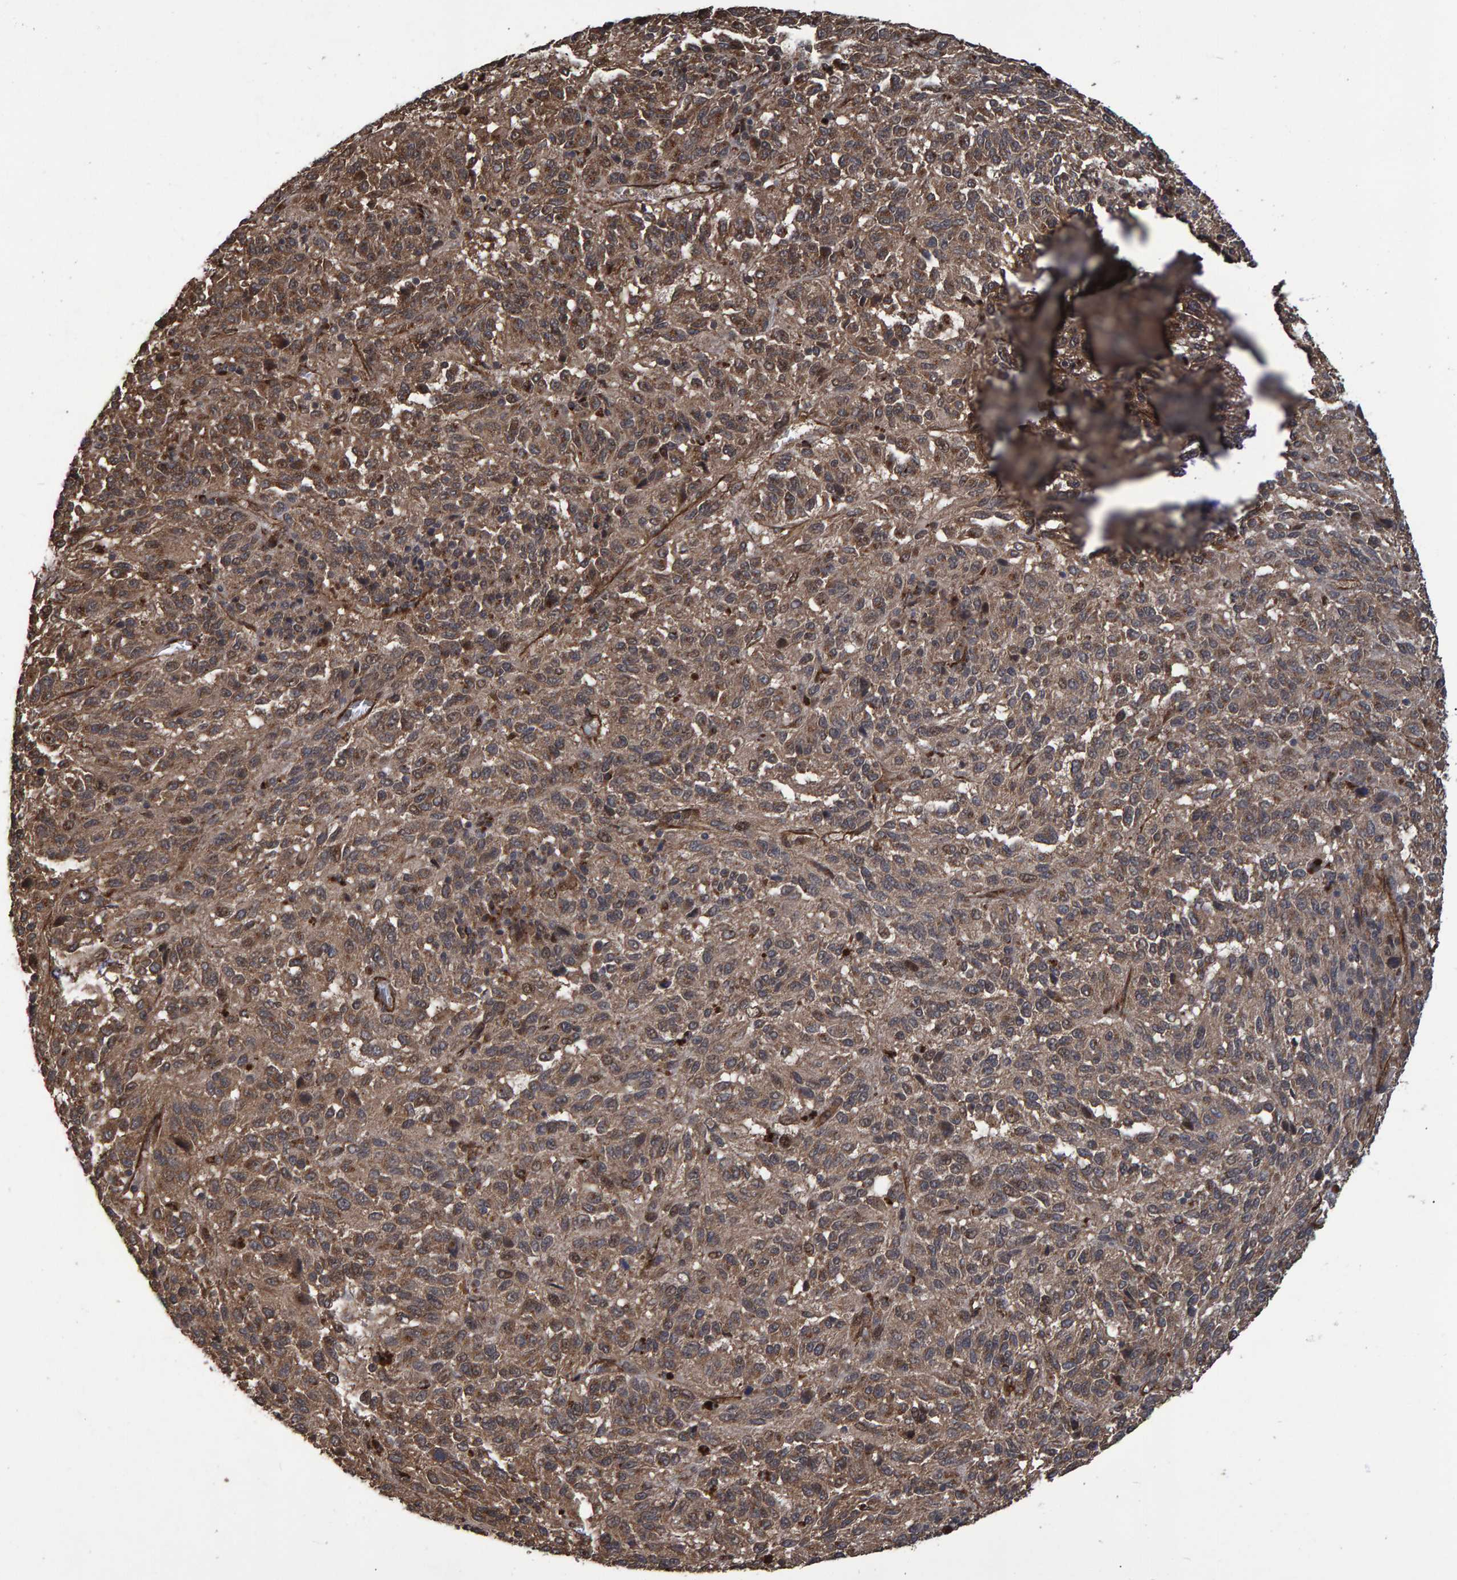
{"staining": {"intensity": "moderate", "quantity": ">75%", "location": "cytoplasmic/membranous,nuclear"}, "tissue": "melanoma", "cell_type": "Tumor cells", "image_type": "cancer", "snomed": [{"axis": "morphology", "description": "Malignant melanoma, Metastatic site"}, {"axis": "topography", "description": "Lung"}], "caption": "Protein analysis of malignant melanoma (metastatic site) tissue reveals moderate cytoplasmic/membranous and nuclear staining in approximately >75% of tumor cells.", "gene": "TRIM68", "patient": {"sex": "male", "age": 64}}